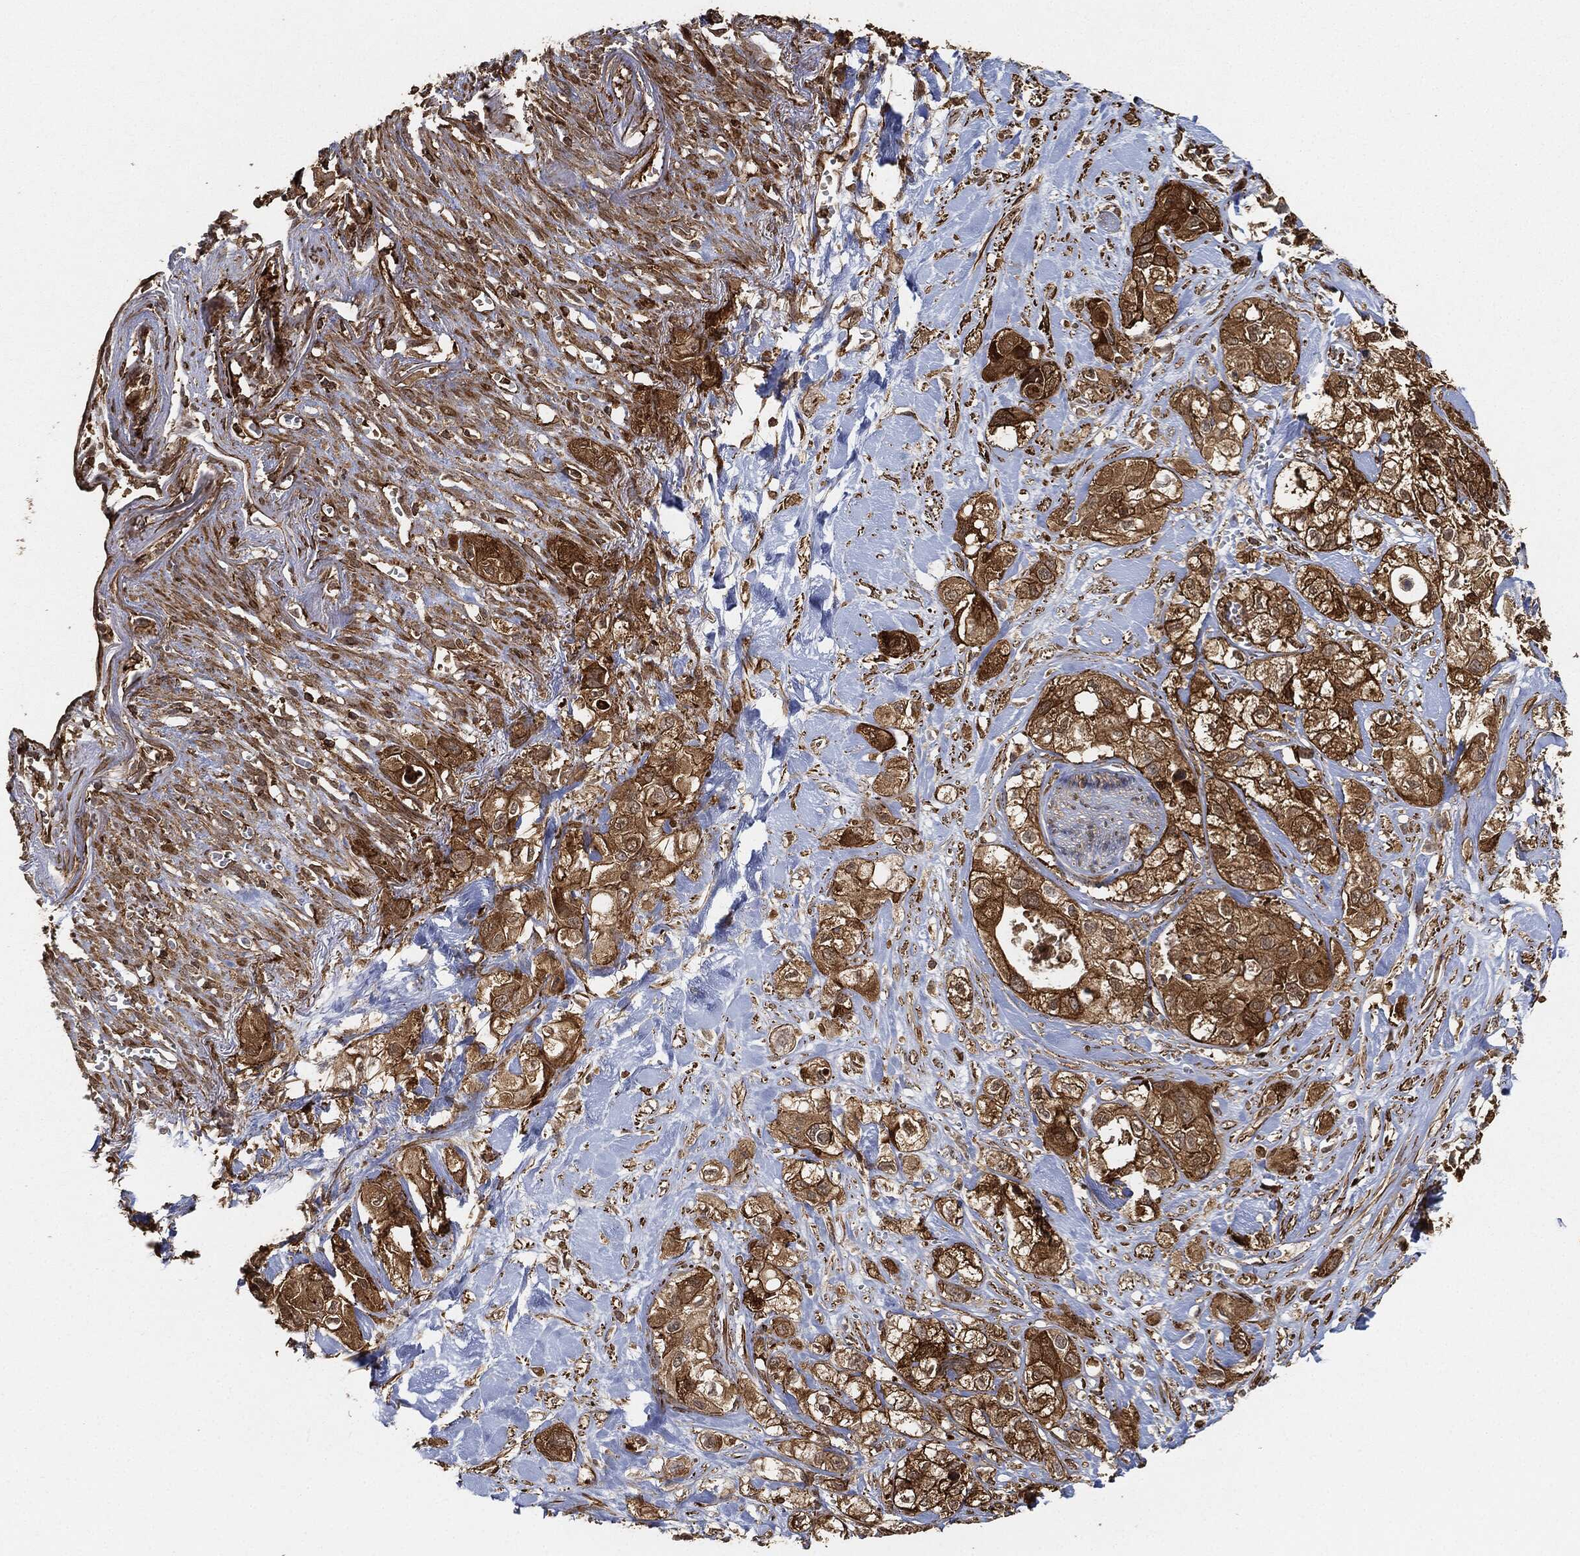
{"staining": {"intensity": "strong", "quantity": "25%-75%", "location": "cytoplasmic/membranous"}, "tissue": "pancreatic cancer", "cell_type": "Tumor cells", "image_type": "cancer", "snomed": [{"axis": "morphology", "description": "Adenocarcinoma, NOS"}, {"axis": "topography", "description": "Pancreas"}], "caption": "Strong cytoplasmic/membranous positivity is appreciated in about 25%-75% of tumor cells in pancreatic adenocarcinoma.", "gene": "TPT1", "patient": {"sex": "male", "age": 72}}